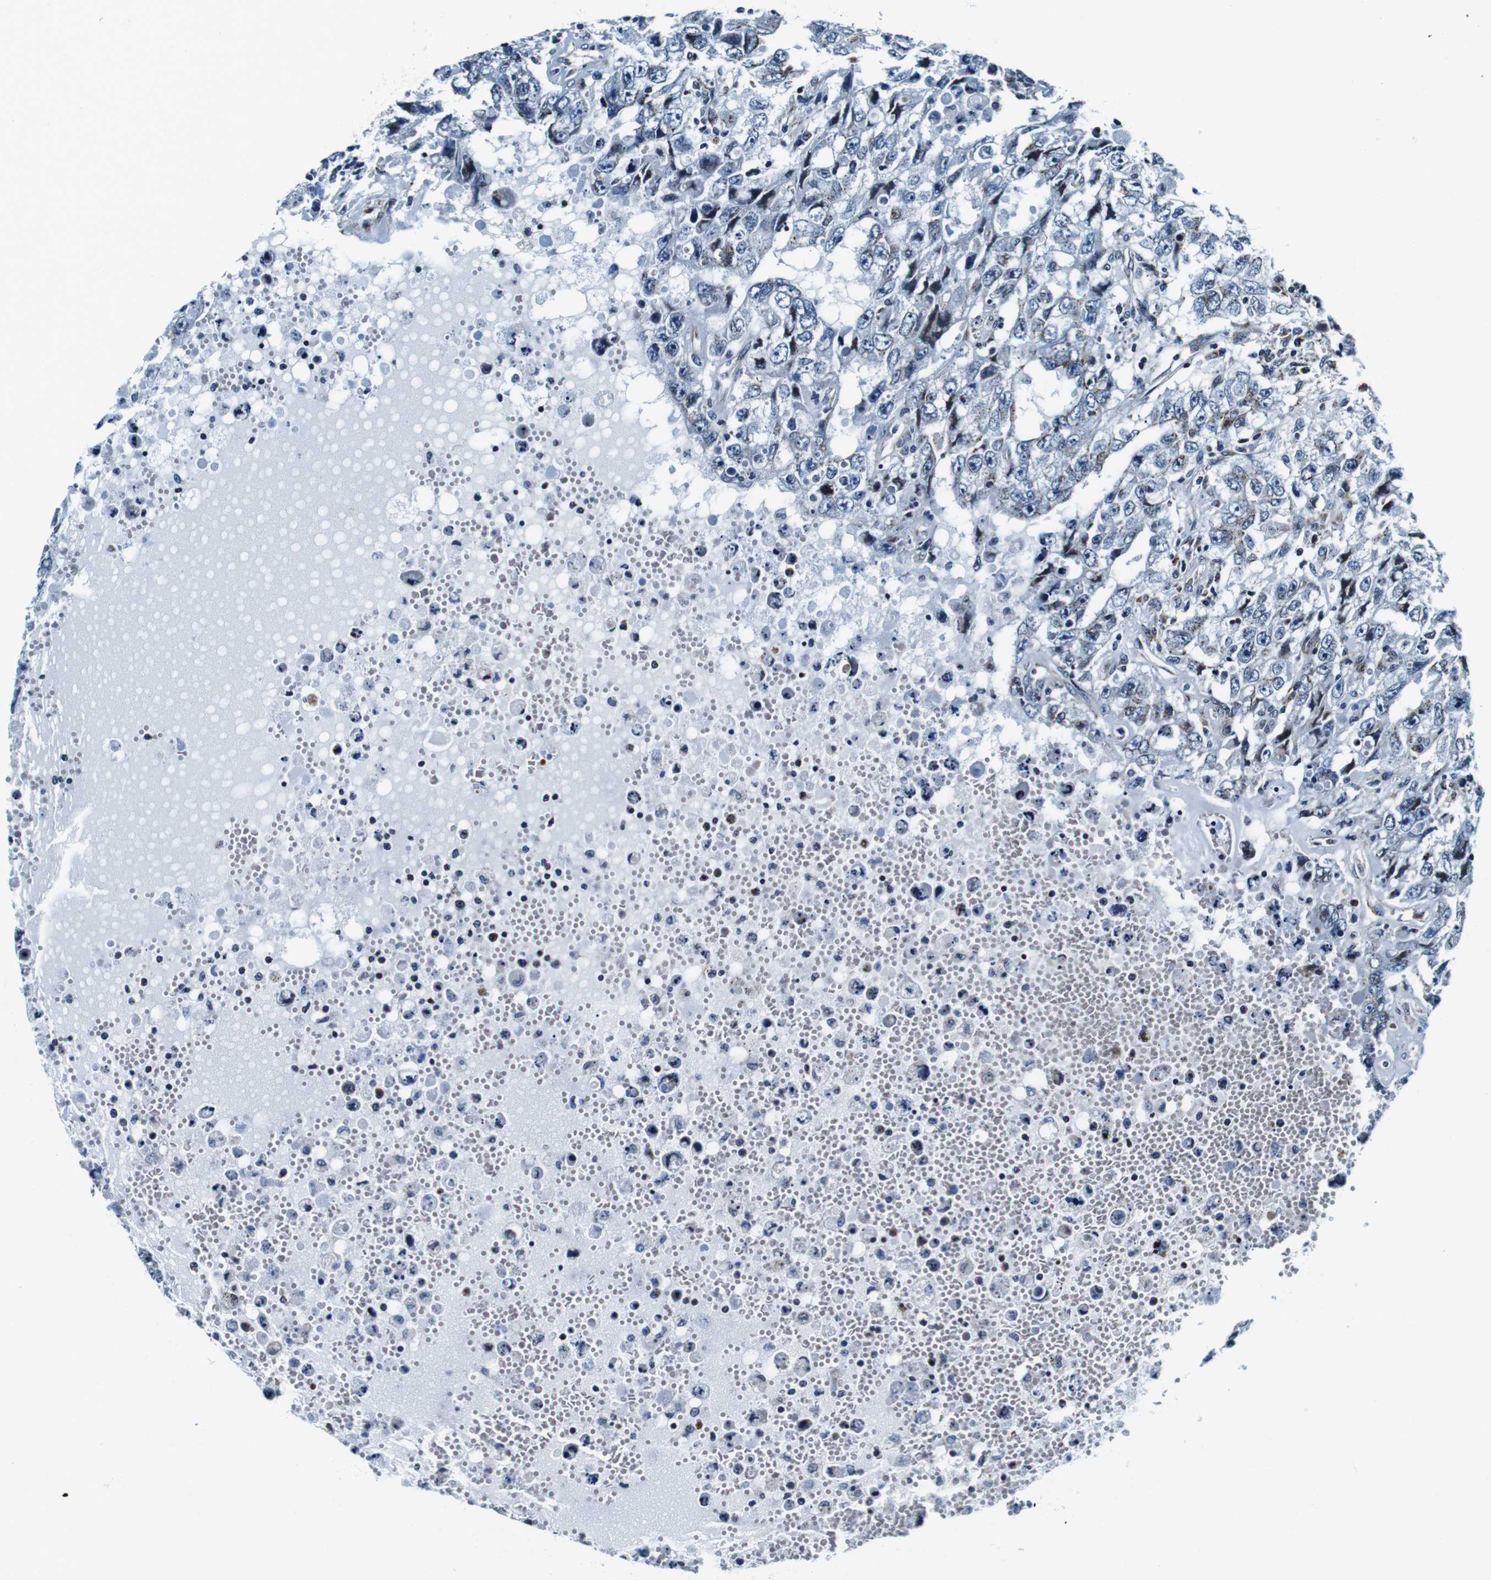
{"staining": {"intensity": "negative", "quantity": "none", "location": "none"}, "tissue": "testis cancer", "cell_type": "Tumor cells", "image_type": "cancer", "snomed": [{"axis": "morphology", "description": "Carcinoma, Embryonal, NOS"}, {"axis": "topography", "description": "Testis"}], "caption": "The histopathology image exhibits no significant staining in tumor cells of testis cancer (embryonal carcinoma).", "gene": "FAR2", "patient": {"sex": "male", "age": 26}}